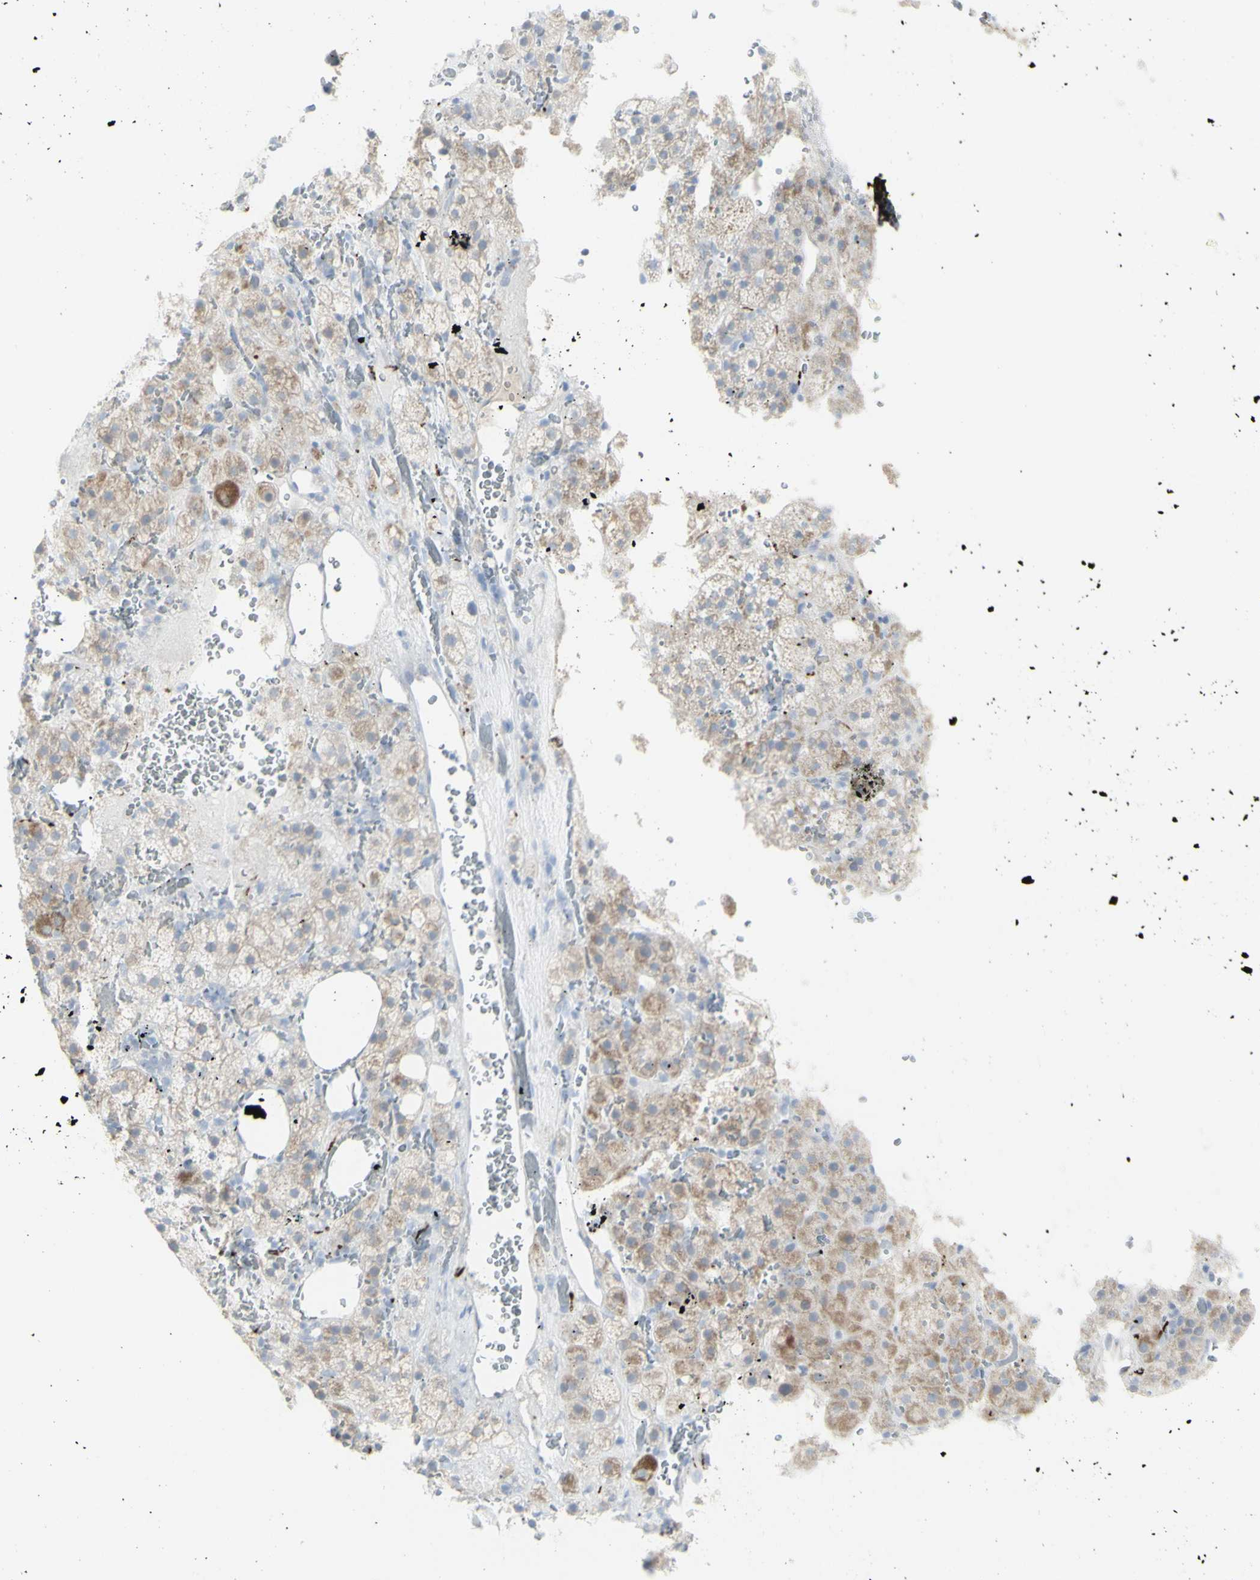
{"staining": {"intensity": "moderate", "quantity": "<25%", "location": "cytoplasmic/membranous"}, "tissue": "adrenal gland", "cell_type": "Glandular cells", "image_type": "normal", "snomed": [{"axis": "morphology", "description": "Normal tissue, NOS"}, {"axis": "topography", "description": "Adrenal gland"}], "caption": "Moderate cytoplasmic/membranous expression for a protein is present in approximately <25% of glandular cells of benign adrenal gland using immunohistochemistry (IHC).", "gene": "ENSG00000198211", "patient": {"sex": "female", "age": 59}}